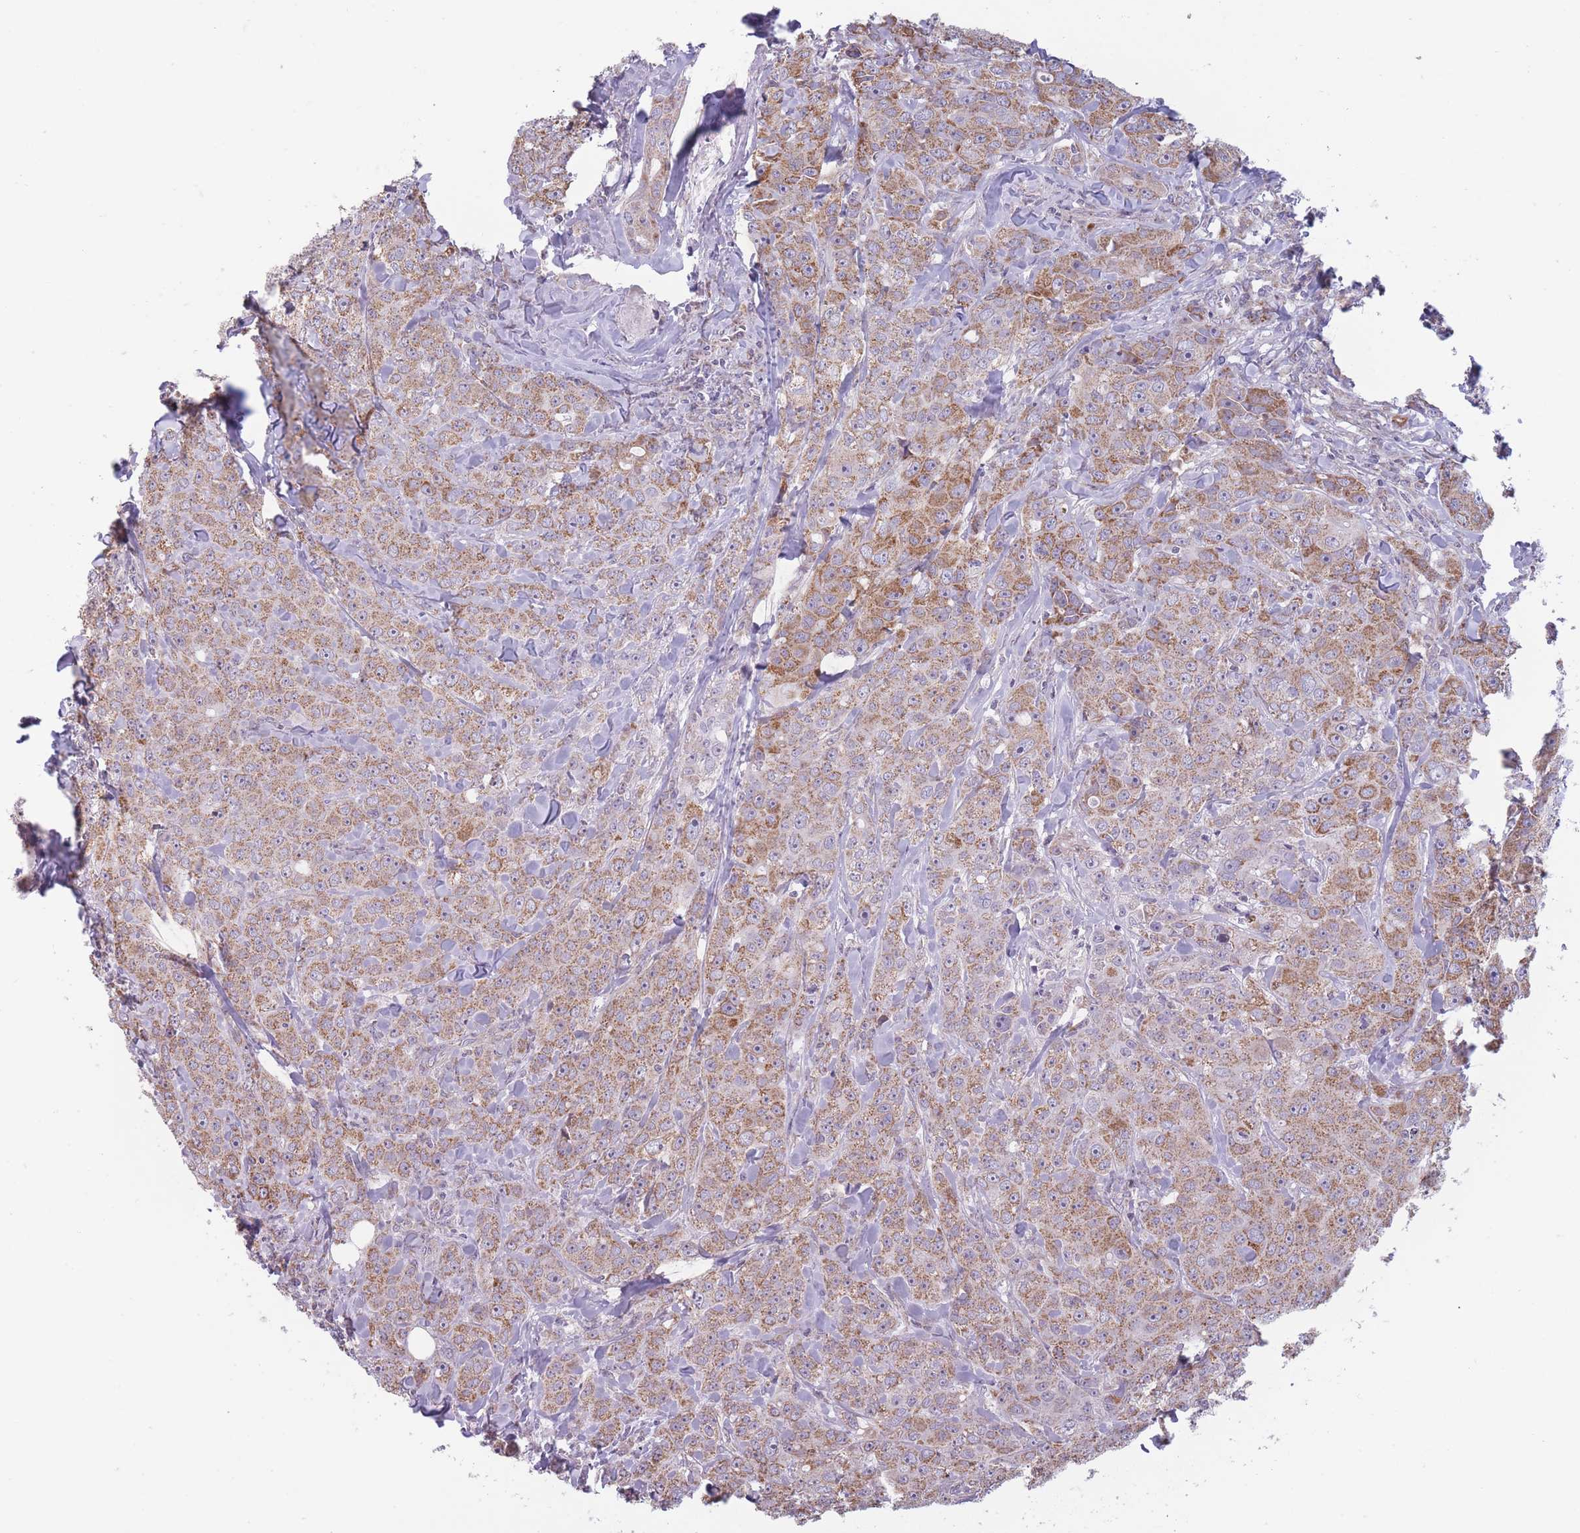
{"staining": {"intensity": "moderate", "quantity": ">75%", "location": "cytoplasmic/membranous"}, "tissue": "breast cancer", "cell_type": "Tumor cells", "image_type": "cancer", "snomed": [{"axis": "morphology", "description": "Duct carcinoma"}, {"axis": "topography", "description": "Breast"}], "caption": "IHC histopathology image of neoplastic tissue: human breast cancer stained using IHC exhibits medium levels of moderate protein expression localized specifically in the cytoplasmic/membranous of tumor cells, appearing as a cytoplasmic/membranous brown color.", "gene": "MRPS18C", "patient": {"sex": "female", "age": 43}}